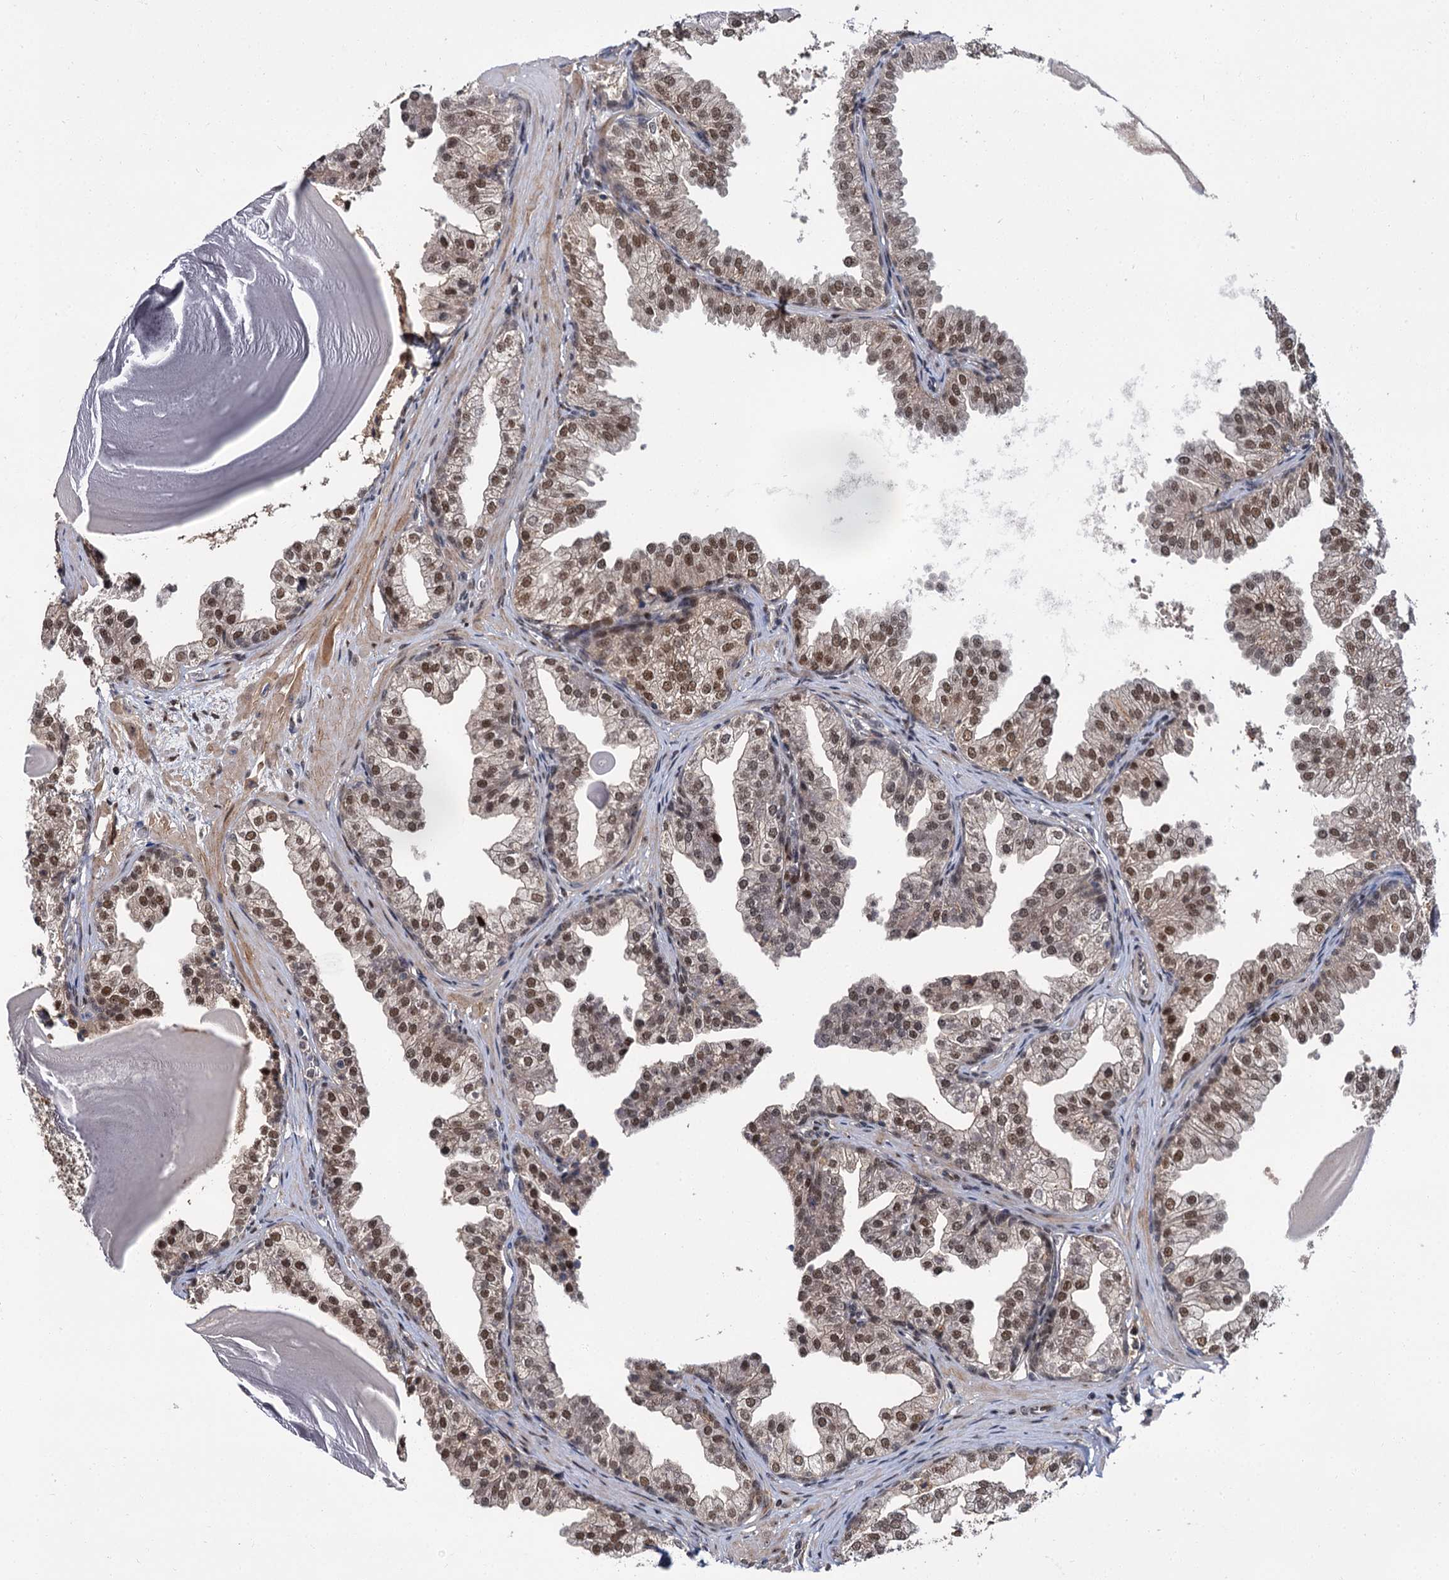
{"staining": {"intensity": "moderate", "quantity": ">75%", "location": "nuclear"}, "tissue": "prostate", "cell_type": "Glandular cells", "image_type": "normal", "snomed": [{"axis": "morphology", "description": "Normal tissue, NOS"}, {"axis": "topography", "description": "Prostate"}], "caption": "Immunohistochemistry (IHC) staining of normal prostate, which displays medium levels of moderate nuclear positivity in approximately >75% of glandular cells indicating moderate nuclear protein staining. The staining was performed using DAB (3,3'-diaminobenzidine) (brown) for protein detection and nuclei were counterstained in hematoxylin (blue).", "gene": "MBD6", "patient": {"sex": "male", "age": 48}}